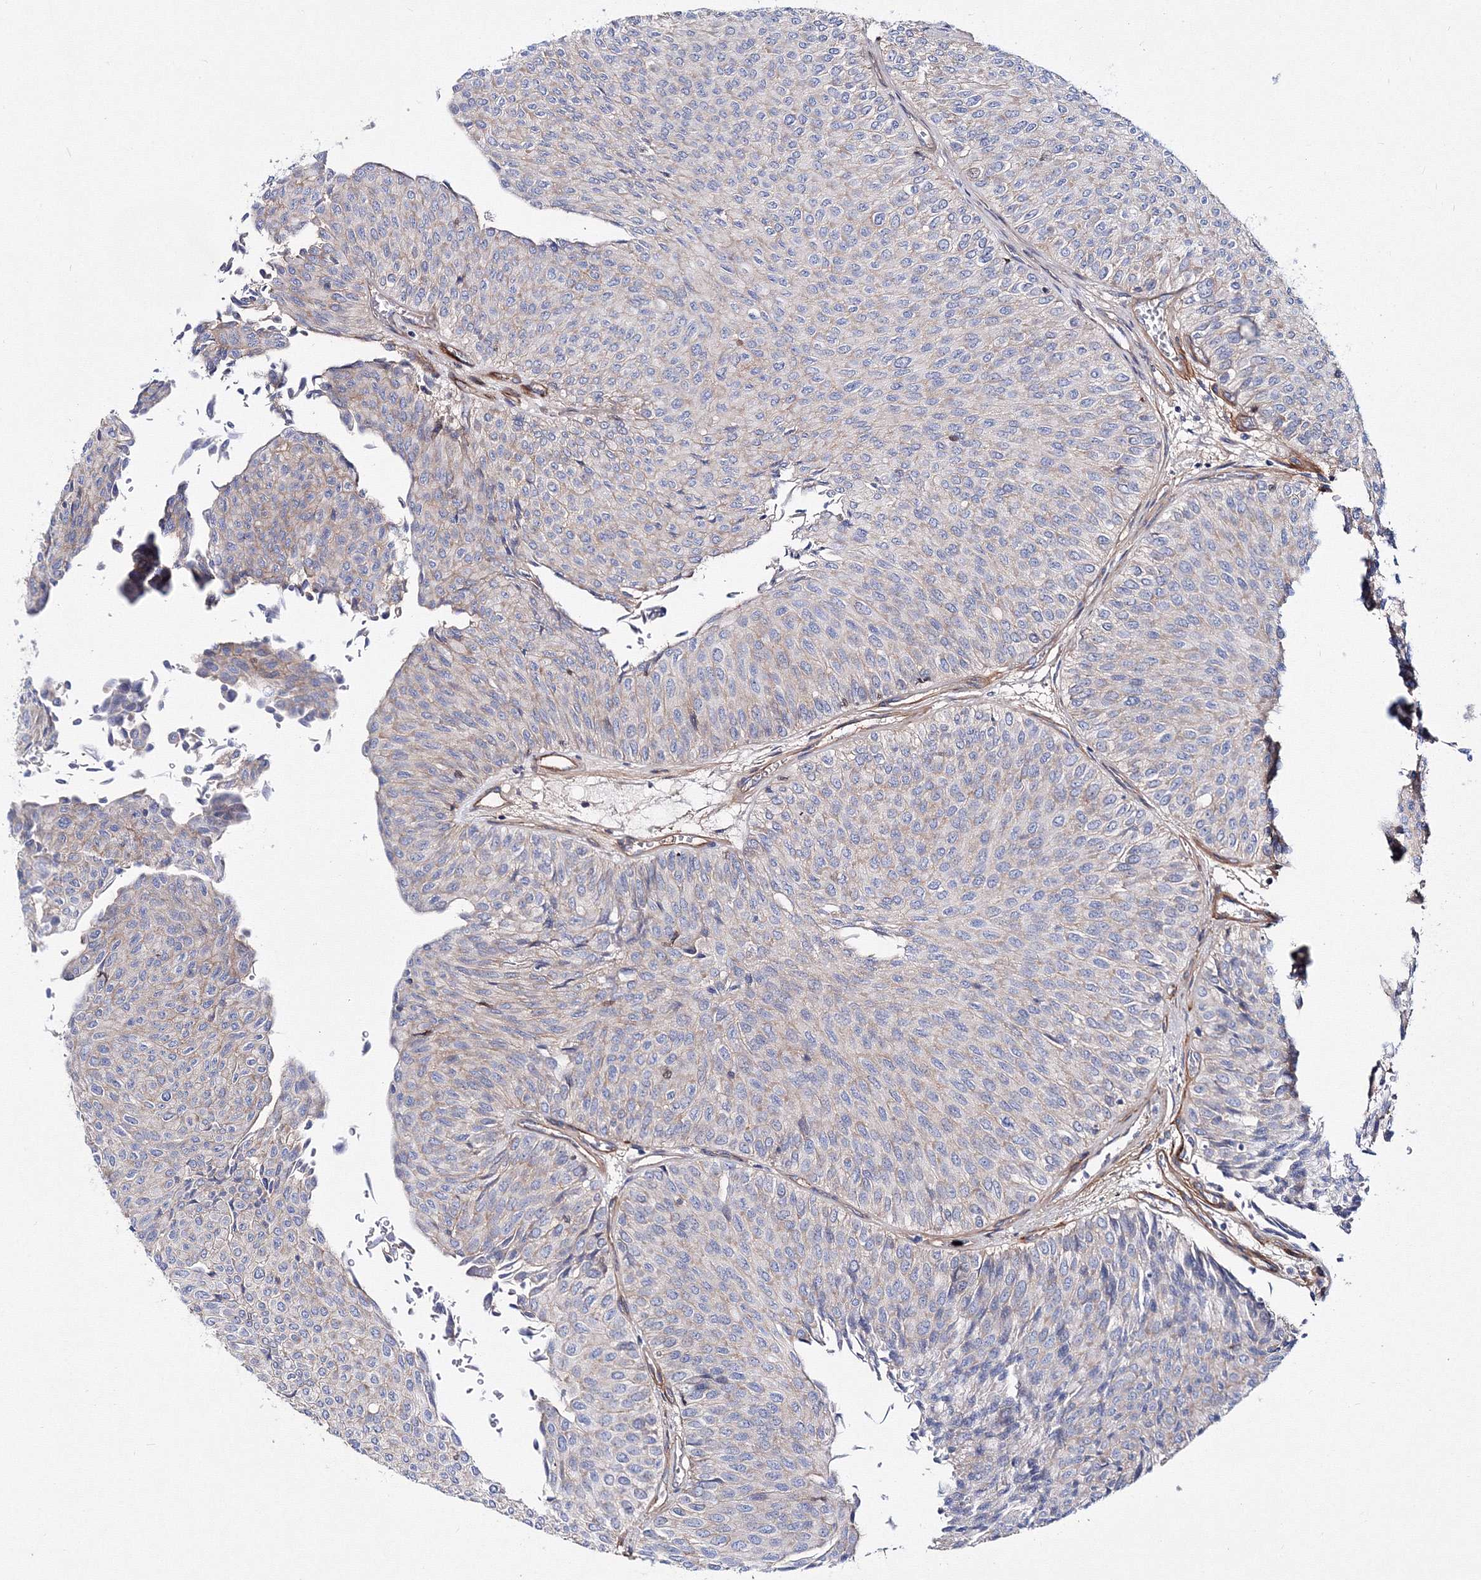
{"staining": {"intensity": "weak", "quantity": "<25%", "location": "cytoplasmic/membranous"}, "tissue": "urothelial cancer", "cell_type": "Tumor cells", "image_type": "cancer", "snomed": [{"axis": "morphology", "description": "Urothelial carcinoma, Low grade"}, {"axis": "topography", "description": "Urinary bladder"}], "caption": "IHC micrograph of human low-grade urothelial carcinoma stained for a protein (brown), which displays no expression in tumor cells. Brightfield microscopy of IHC stained with DAB (brown) and hematoxylin (blue), captured at high magnification.", "gene": "C11orf52", "patient": {"sex": "male", "age": 78}}